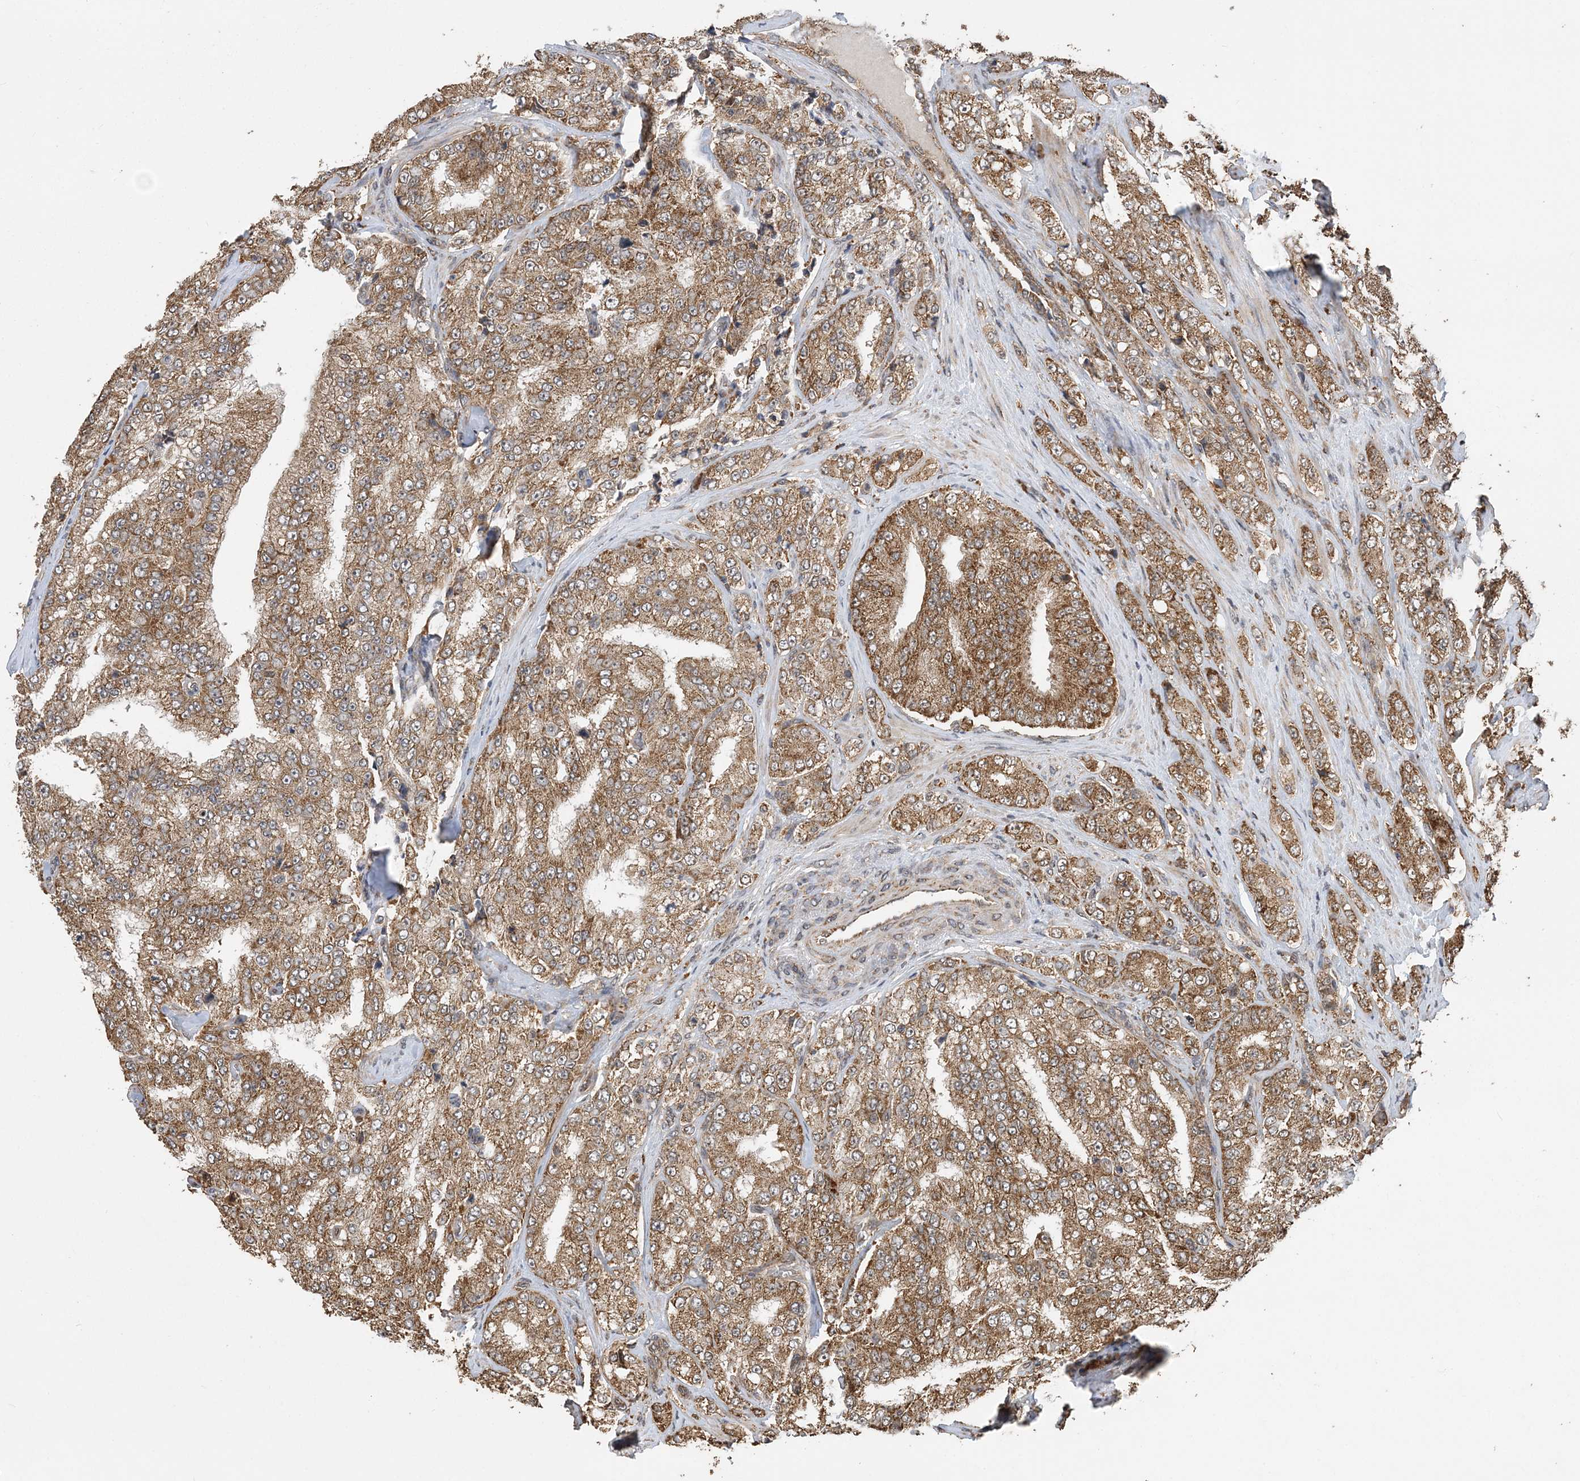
{"staining": {"intensity": "moderate", "quantity": ">75%", "location": "cytoplasmic/membranous"}, "tissue": "prostate cancer", "cell_type": "Tumor cells", "image_type": "cancer", "snomed": [{"axis": "morphology", "description": "Adenocarcinoma, High grade"}, {"axis": "topography", "description": "Prostate"}], "caption": "Immunohistochemical staining of human prostate cancer (high-grade adenocarcinoma) demonstrates moderate cytoplasmic/membranous protein positivity in approximately >75% of tumor cells.", "gene": "PCBP1", "patient": {"sex": "male", "age": 58}}